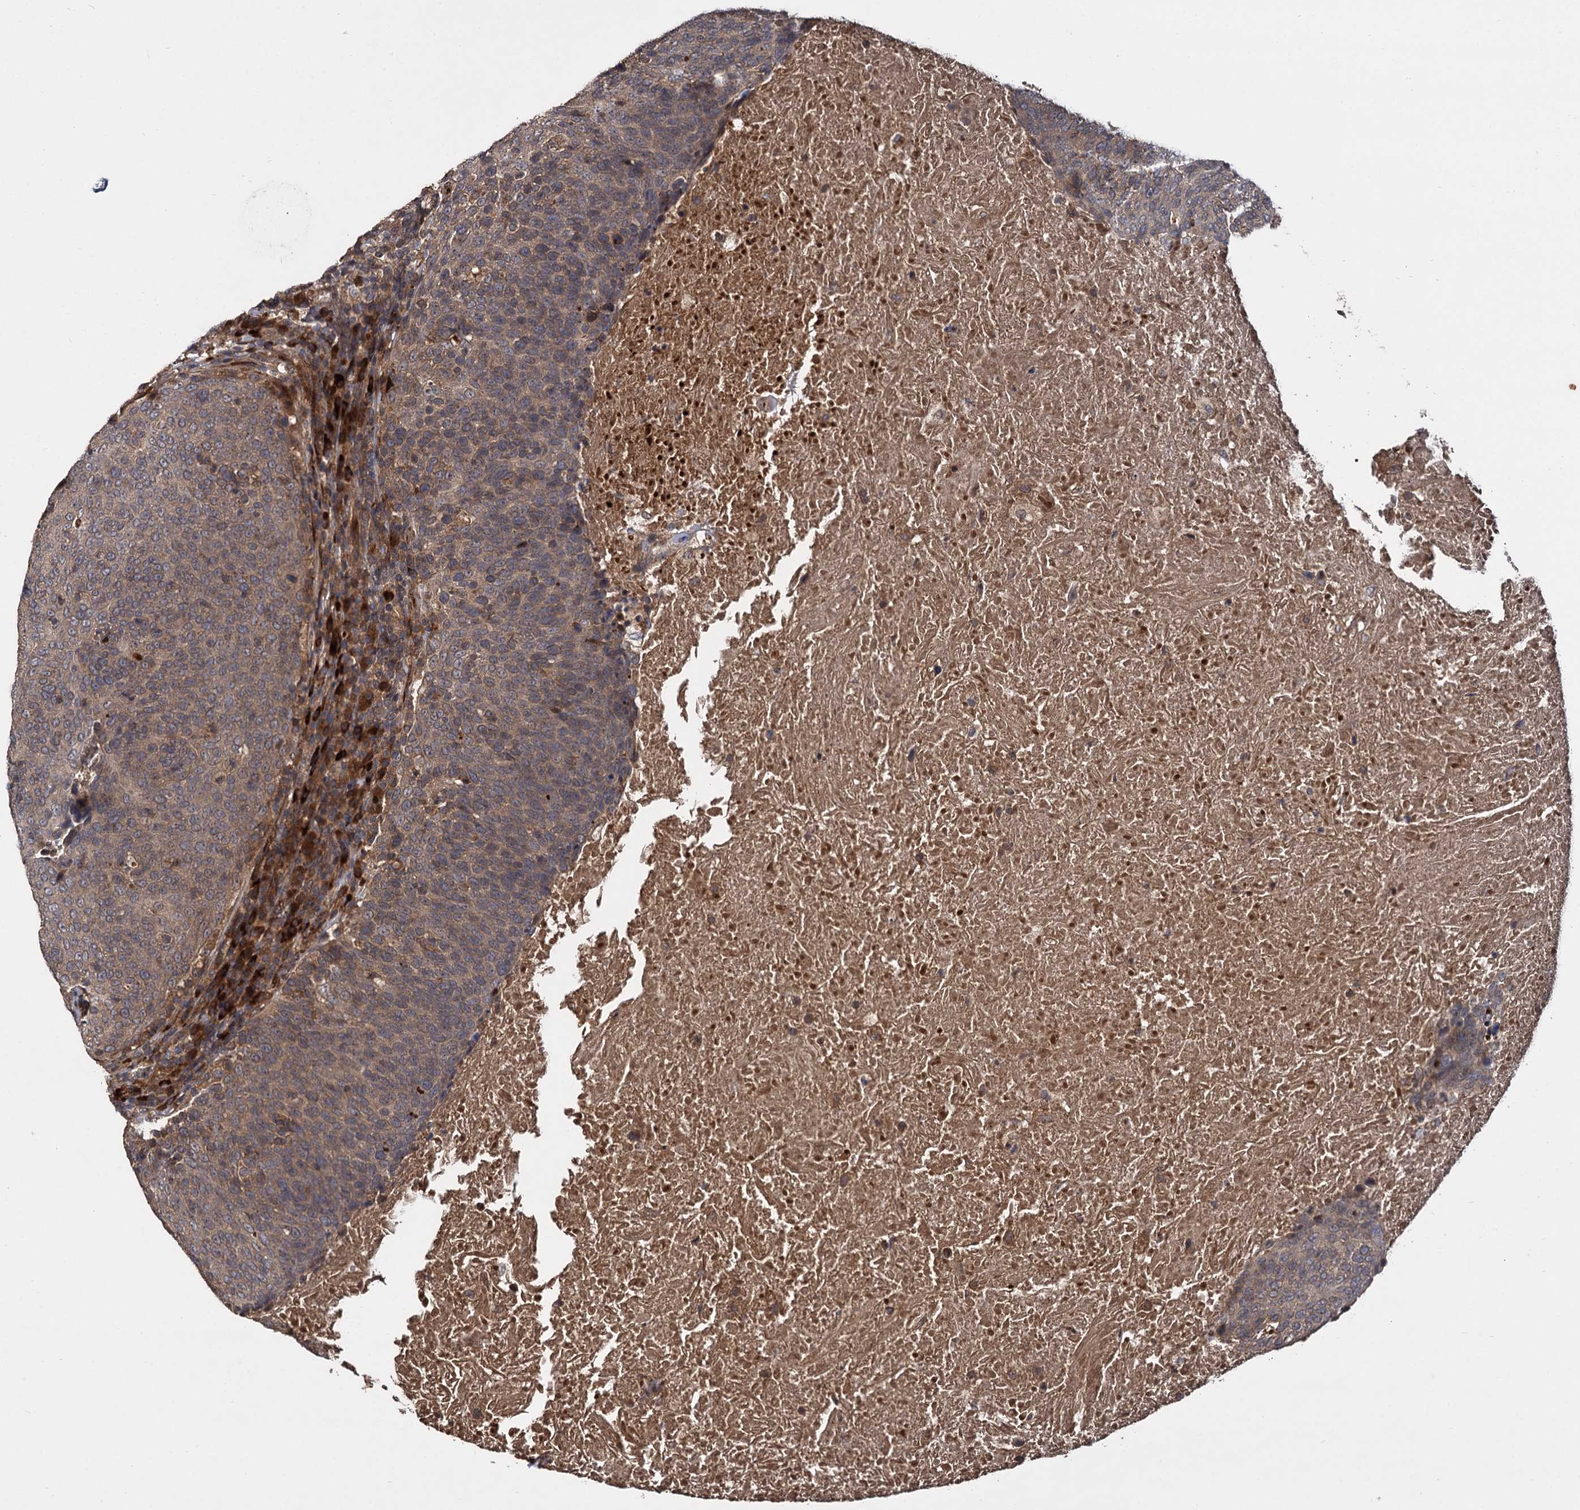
{"staining": {"intensity": "moderate", "quantity": ">75%", "location": "cytoplasmic/membranous"}, "tissue": "head and neck cancer", "cell_type": "Tumor cells", "image_type": "cancer", "snomed": [{"axis": "morphology", "description": "Squamous cell carcinoma, NOS"}, {"axis": "morphology", "description": "Squamous cell carcinoma, metastatic, NOS"}, {"axis": "topography", "description": "Lymph node"}, {"axis": "topography", "description": "Head-Neck"}], "caption": "Moderate cytoplasmic/membranous staining for a protein is present in about >75% of tumor cells of head and neck cancer (squamous cell carcinoma) using IHC.", "gene": "INPPL1", "patient": {"sex": "male", "age": 62}}